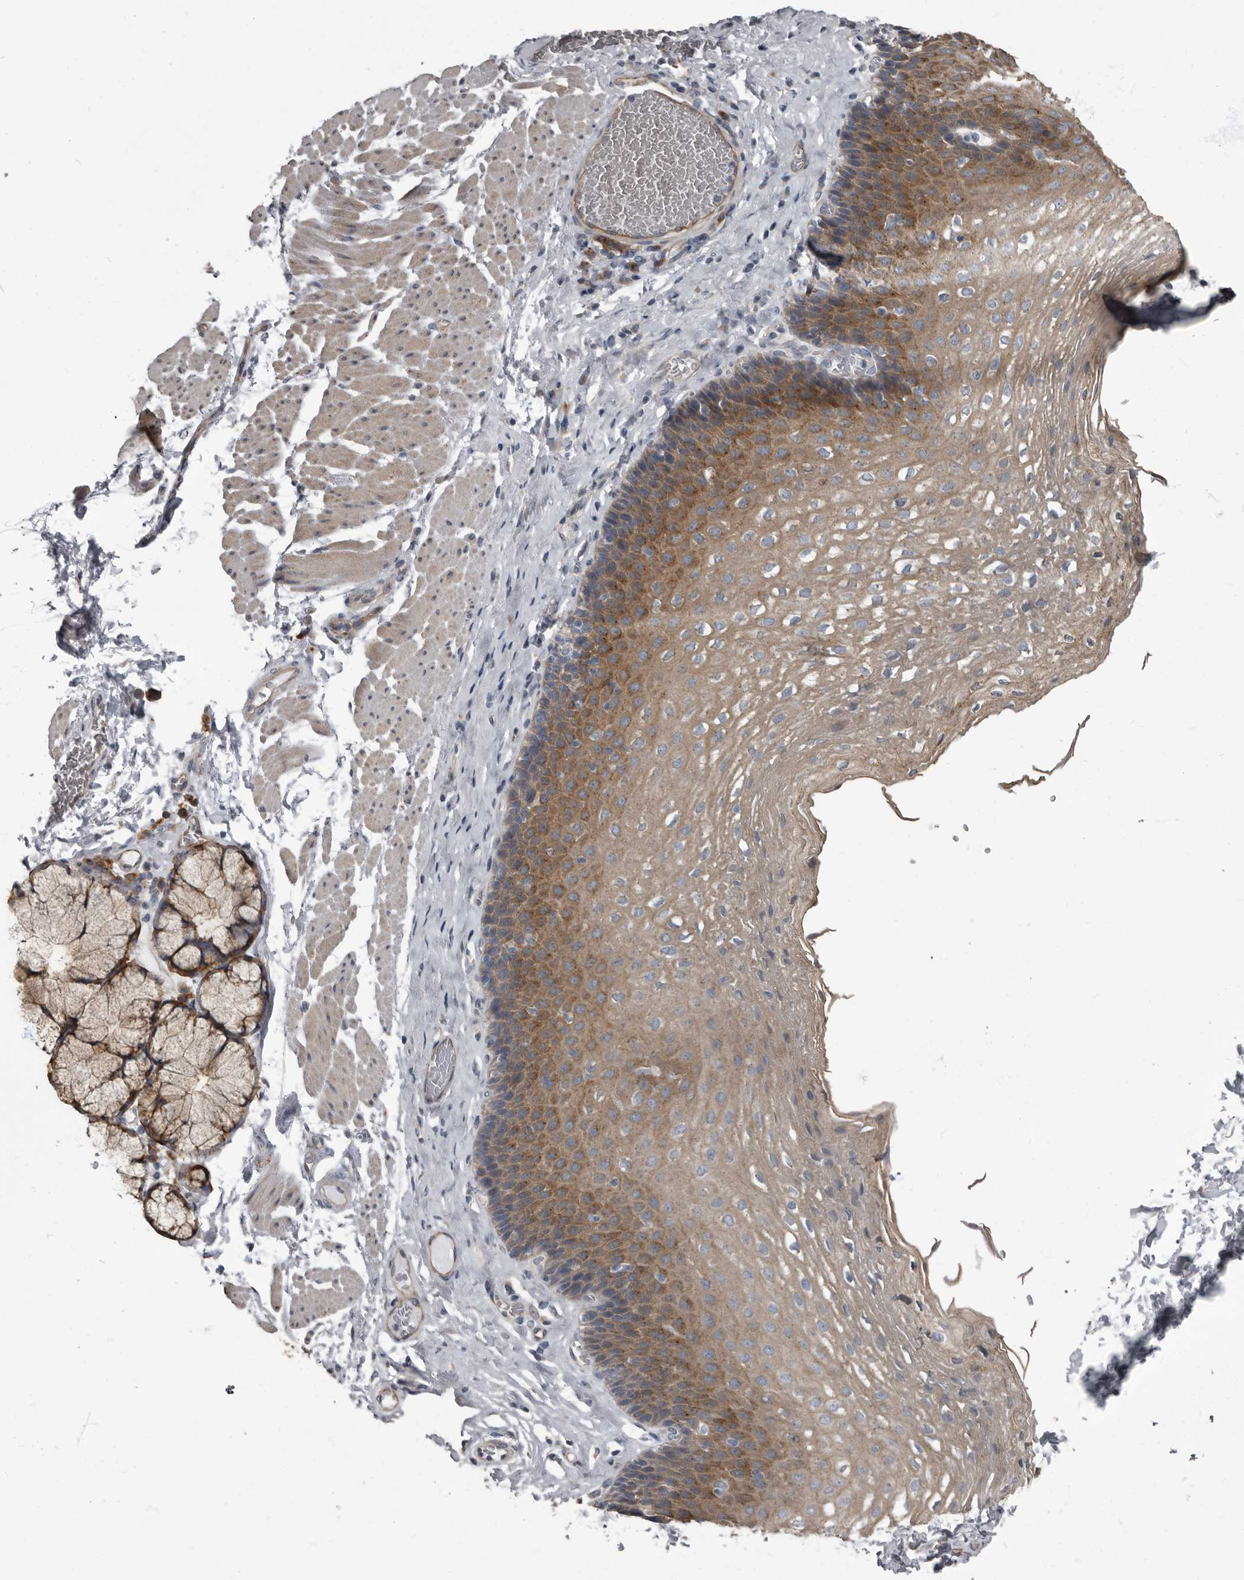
{"staining": {"intensity": "moderate", "quantity": ">75%", "location": "cytoplasmic/membranous"}, "tissue": "esophagus", "cell_type": "Squamous epithelial cells", "image_type": "normal", "snomed": [{"axis": "morphology", "description": "Normal tissue, NOS"}, {"axis": "topography", "description": "Esophagus"}], "caption": "Brown immunohistochemical staining in normal human esophagus shows moderate cytoplasmic/membranous positivity in approximately >75% of squamous epithelial cells.", "gene": "TPD52L1", "patient": {"sex": "female", "age": 66}}